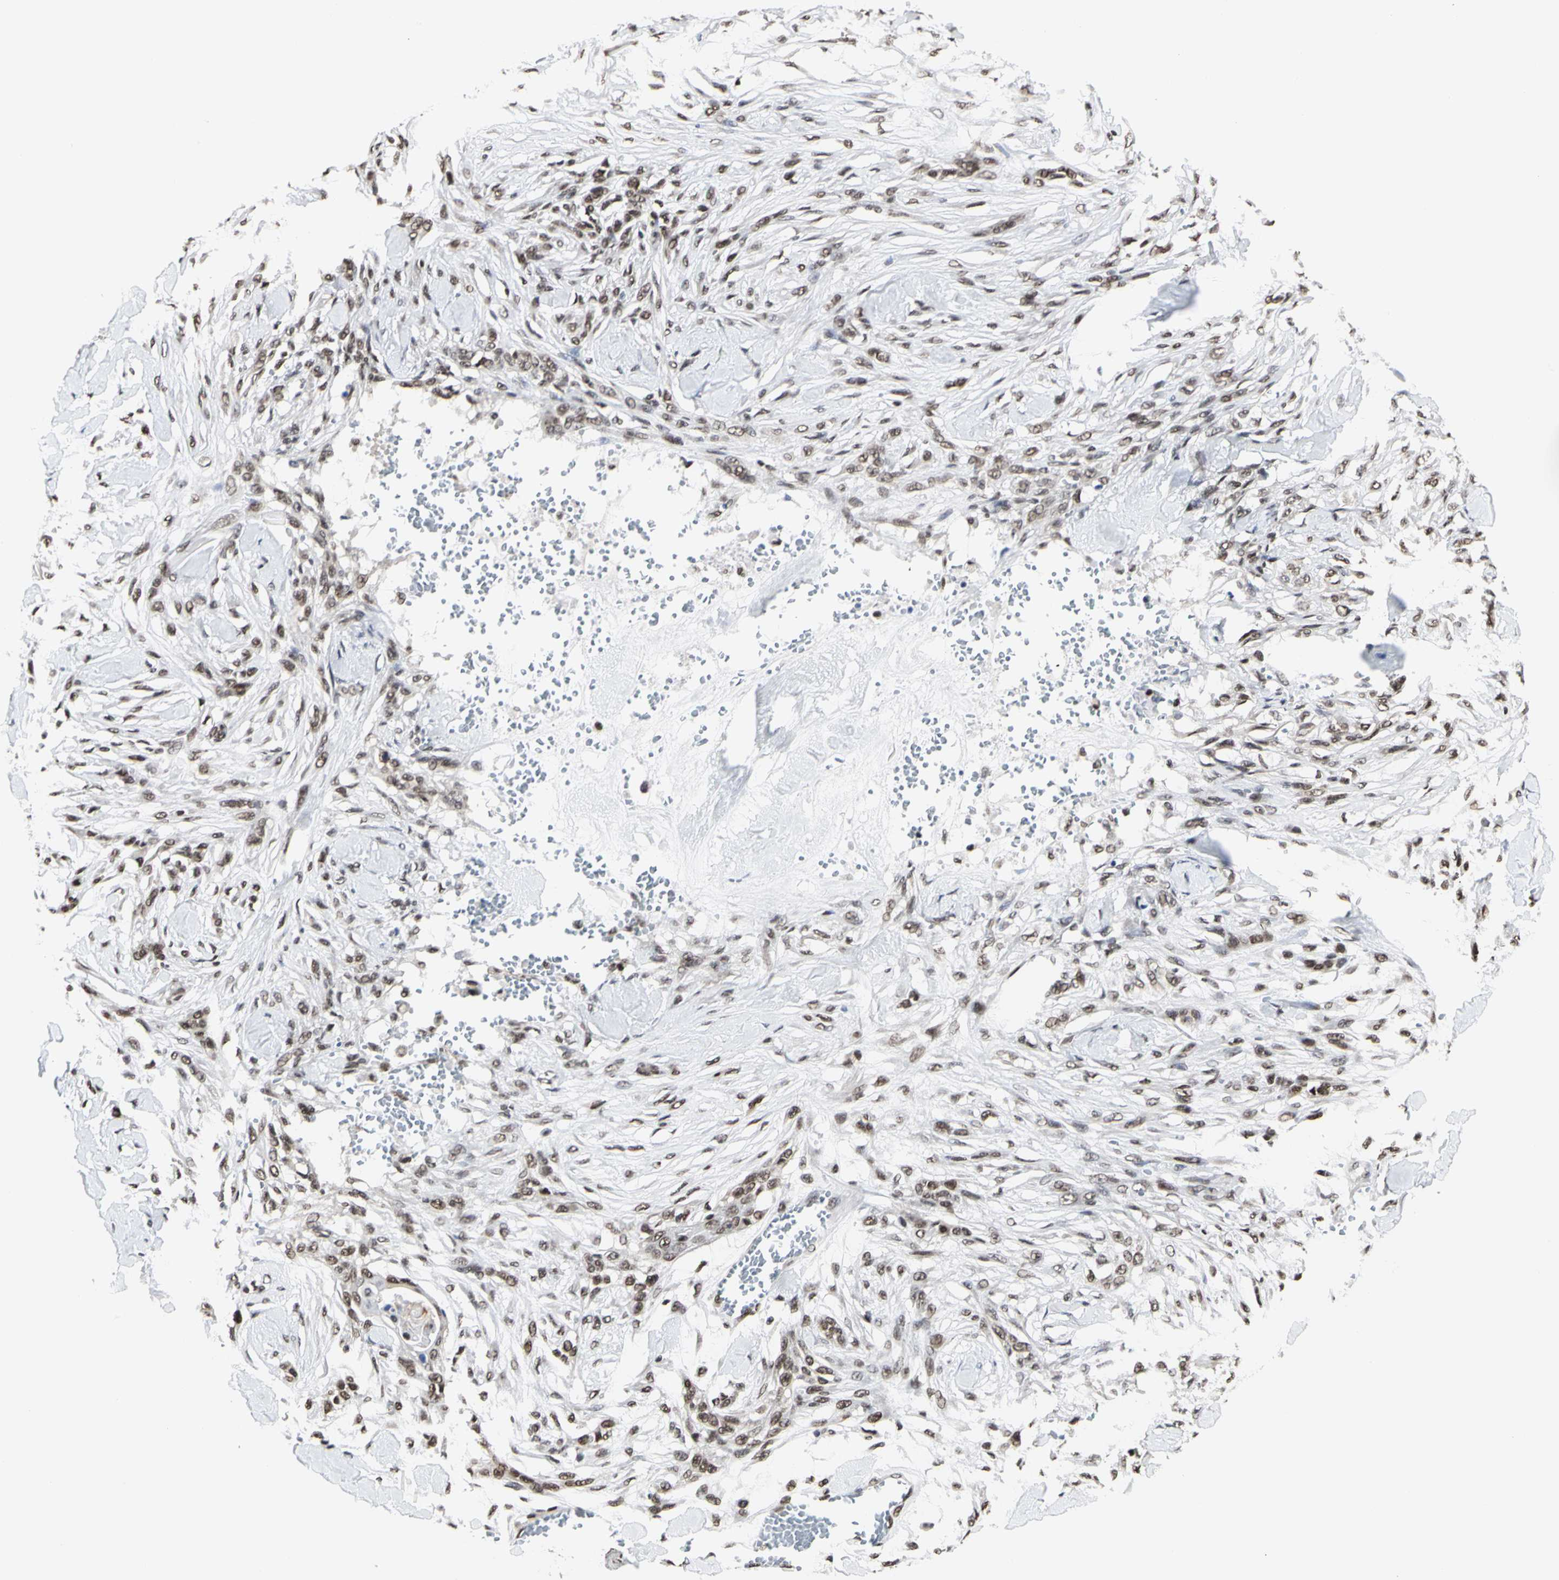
{"staining": {"intensity": "moderate", "quantity": ">75%", "location": "nuclear"}, "tissue": "skin cancer", "cell_type": "Tumor cells", "image_type": "cancer", "snomed": [{"axis": "morphology", "description": "Normal tissue, NOS"}, {"axis": "morphology", "description": "Squamous cell carcinoma, NOS"}, {"axis": "topography", "description": "Skin"}], "caption": "About >75% of tumor cells in human skin squamous cell carcinoma exhibit moderate nuclear protein expression as visualized by brown immunohistochemical staining.", "gene": "PRMT3", "patient": {"sex": "female", "age": 59}}